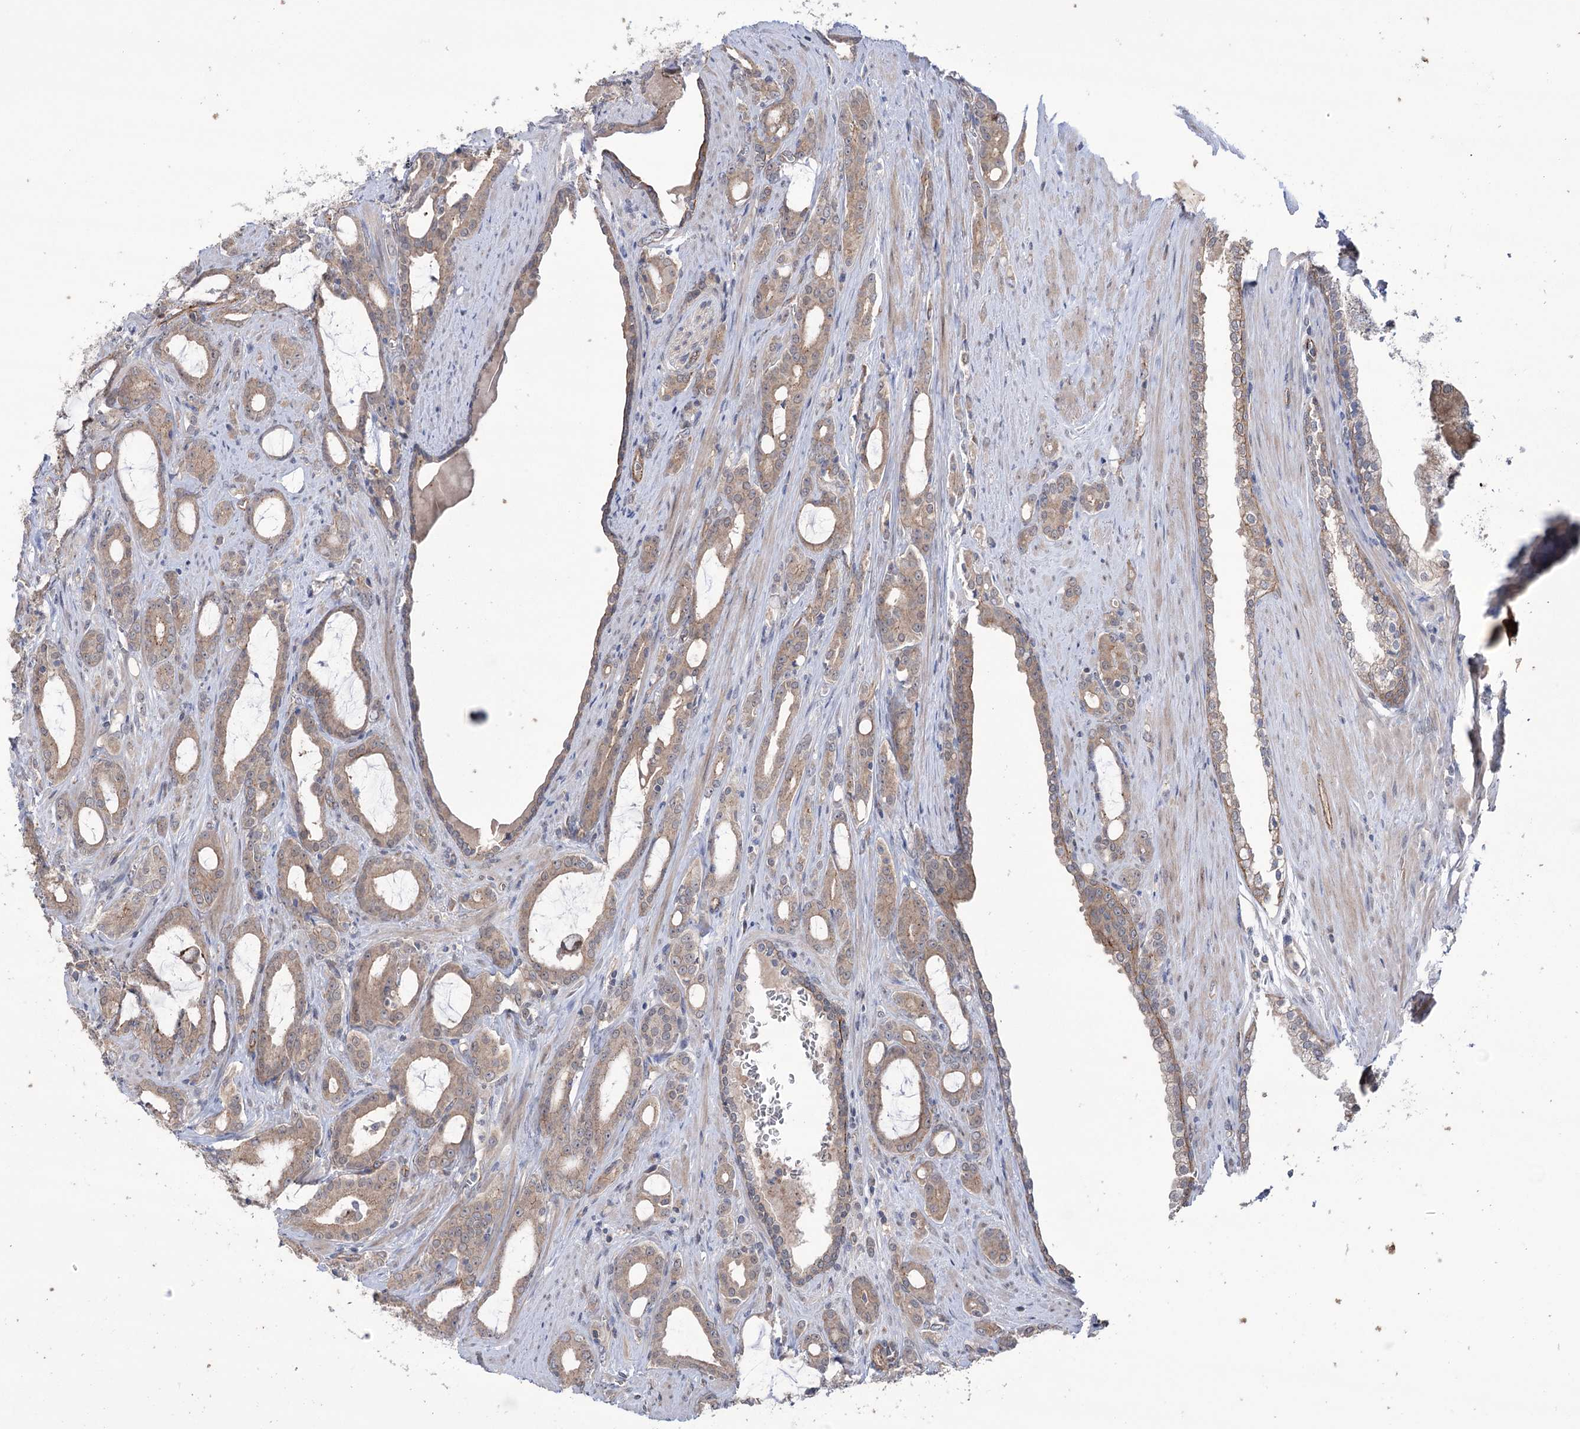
{"staining": {"intensity": "weak", "quantity": ">75%", "location": "cytoplasmic/membranous"}, "tissue": "prostate cancer", "cell_type": "Tumor cells", "image_type": "cancer", "snomed": [{"axis": "morphology", "description": "Adenocarcinoma, High grade"}, {"axis": "topography", "description": "Prostate"}], "caption": "Protein staining exhibits weak cytoplasmic/membranous expression in about >75% of tumor cells in prostate high-grade adenocarcinoma.", "gene": "TRIM71", "patient": {"sex": "male", "age": 72}}